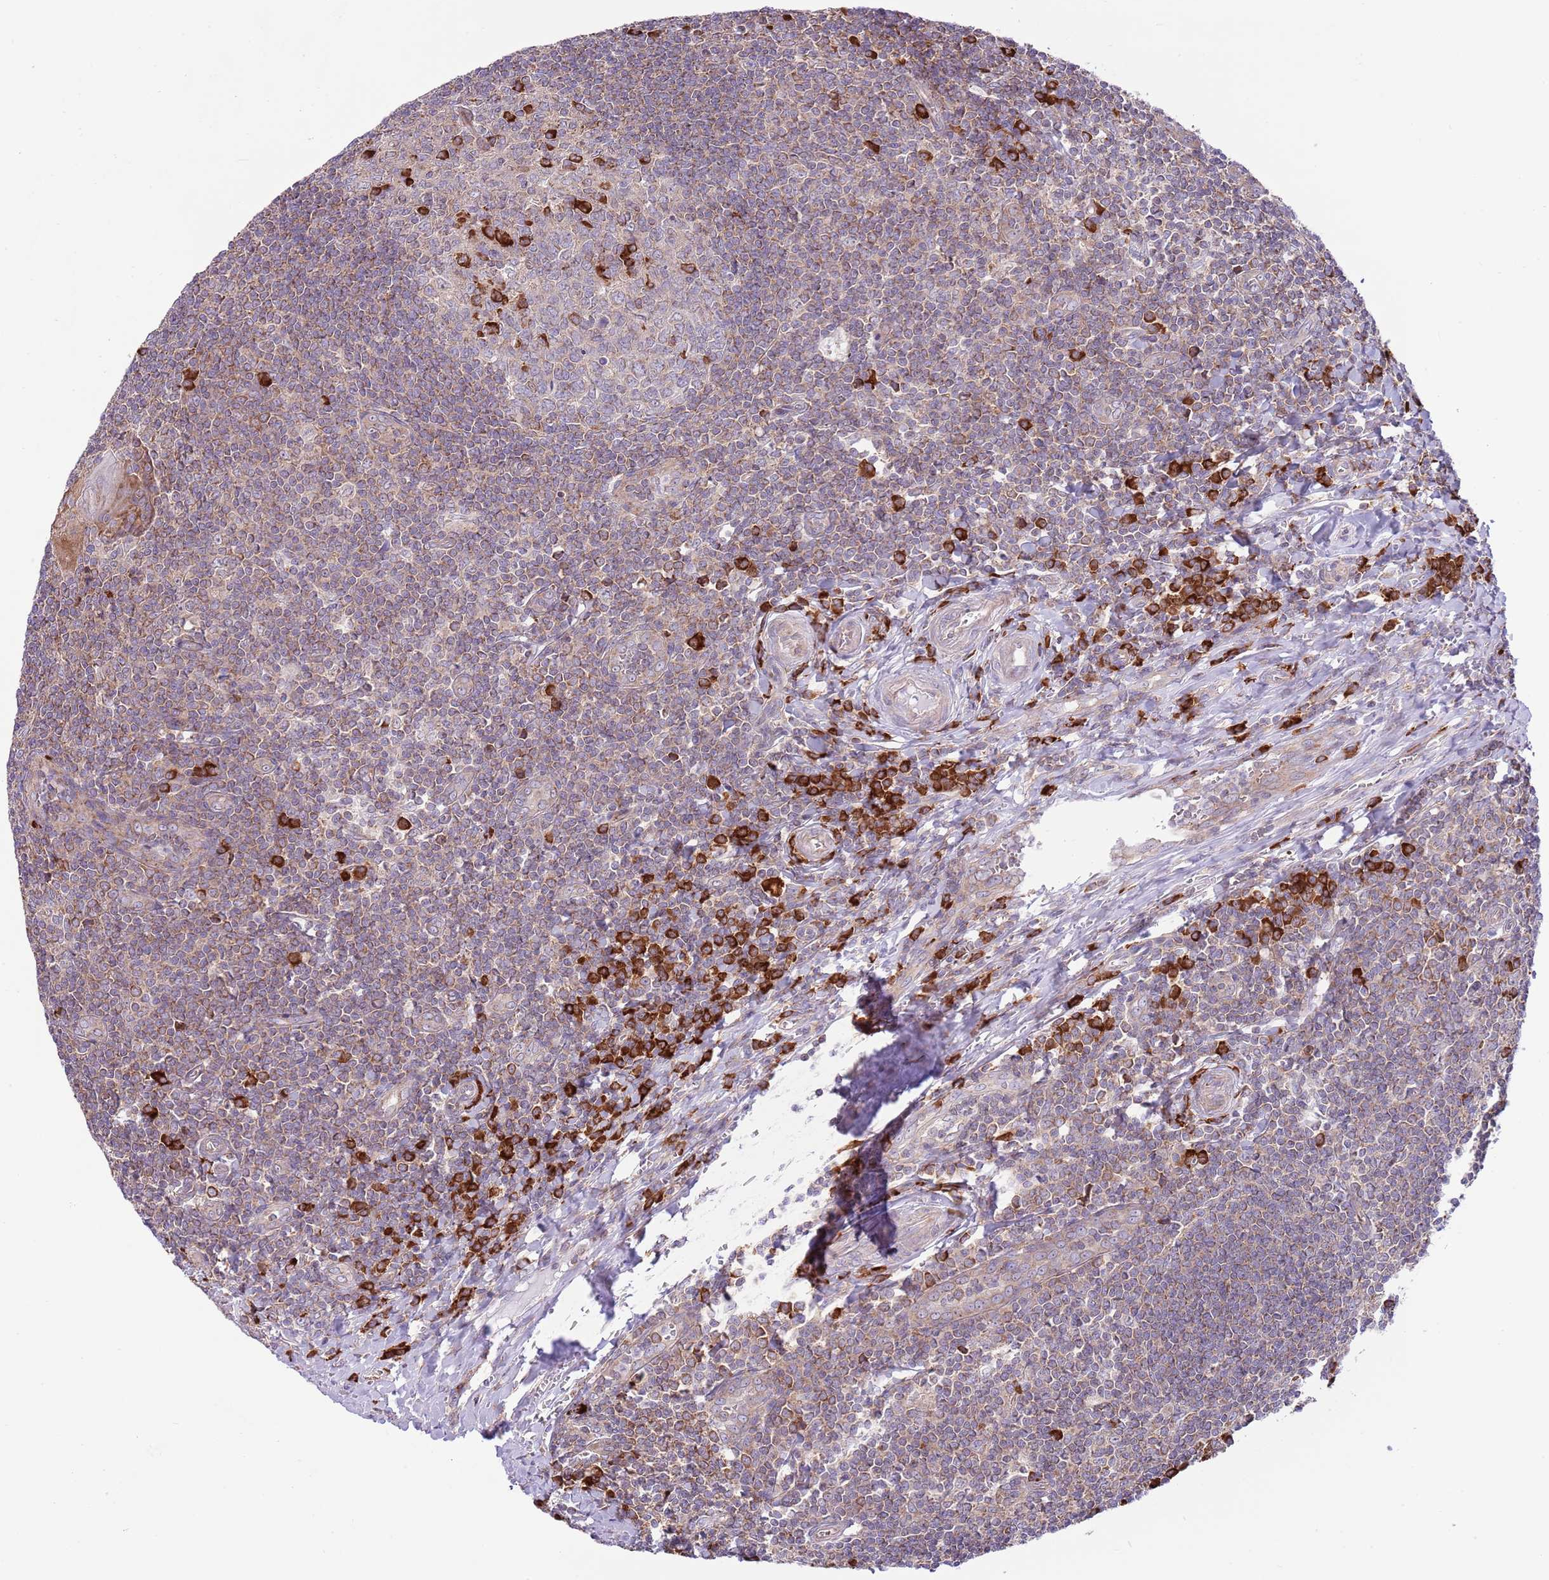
{"staining": {"intensity": "strong", "quantity": "<25%", "location": "cytoplasmic/membranous"}, "tissue": "tonsil", "cell_type": "Germinal center cells", "image_type": "normal", "snomed": [{"axis": "morphology", "description": "Normal tissue, NOS"}, {"axis": "topography", "description": "Tonsil"}], "caption": "Immunohistochemistry histopathology image of benign tonsil: human tonsil stained using IHC displays medium levels of strong protein expression localized specifically in the cytoplasmic/membranous of germinal center cells, appearing as a cytoplasmic/membranous brown color.", "gene": "DAND5", "patient": {"sex": "male", "age": 27}}